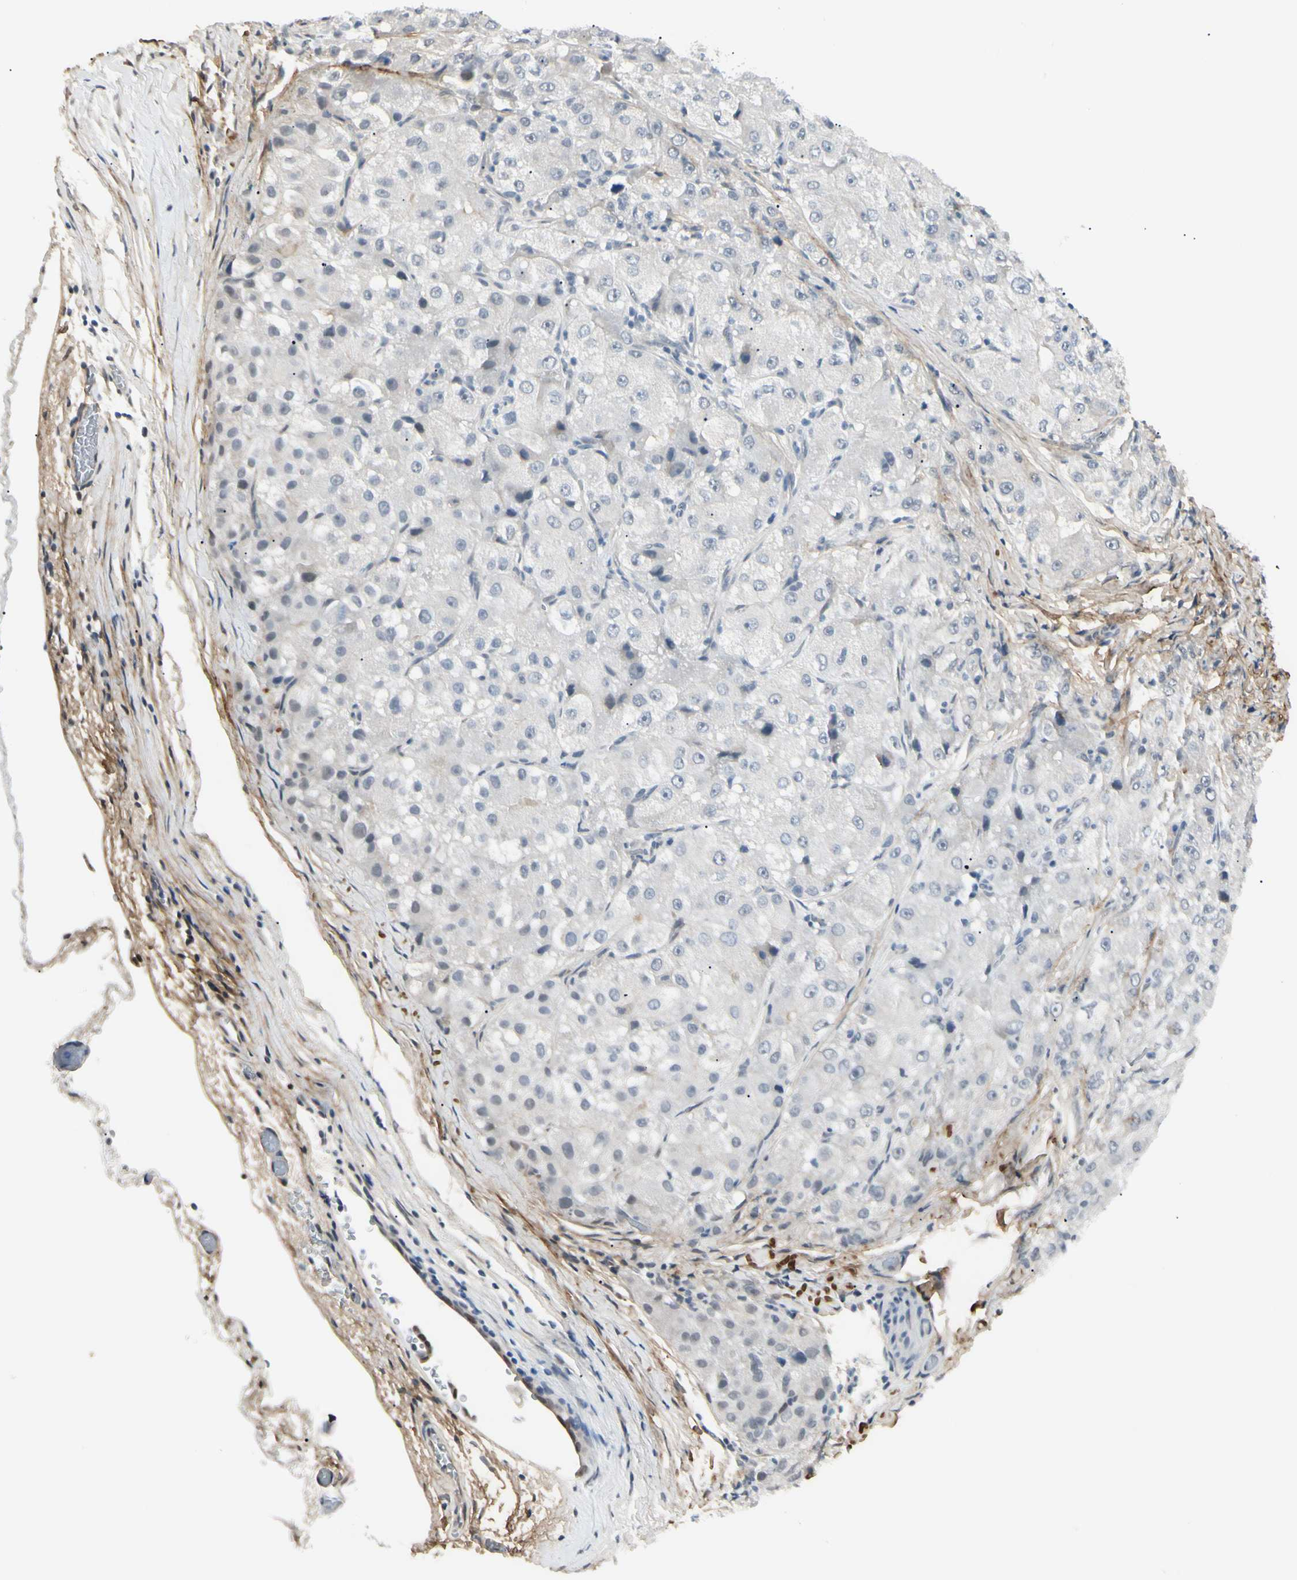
{"staining": {"intensity": "negative", "quantity": "none", "location": "none"}, "tissue": "liver cancer", "cell_type": "Tumor cells", "image_type": "cancer", "snomed": [{"axis": "morphology", "description": "Carcinoma, Hepatocellular, NOS"}, {"axis": "topography", "description": "Liver"}], "caption": "DAB immunohistochemical staining of human liver cancer reveals no significant staining in tumor cells.", "gene": "ASPN", "patient": {"sex": "male", "age": 80}}